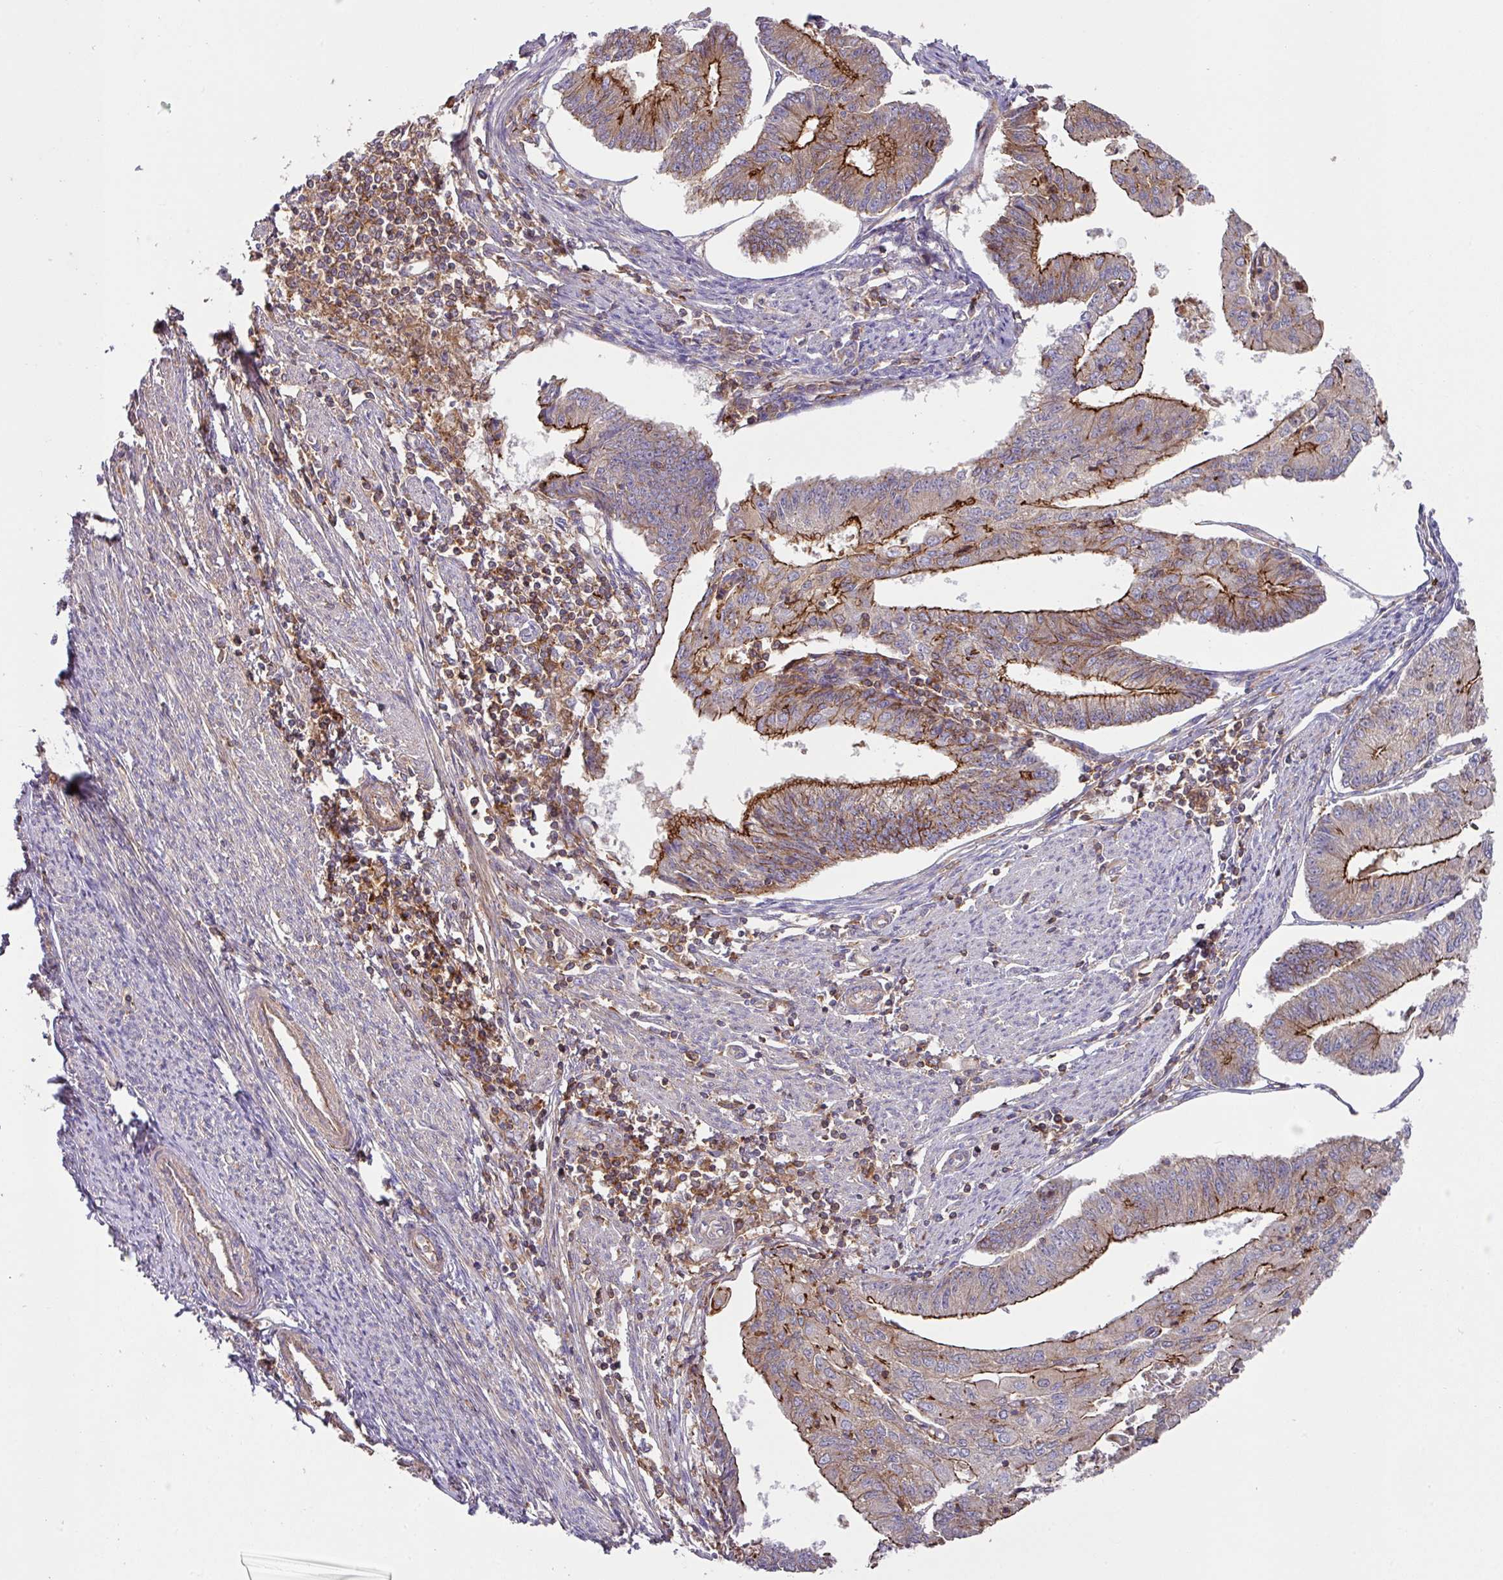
{"staining": {"intensity": "strong", "quantity": "<25%", "location": "cytoplasmic/membranous"}, "tissue": "endometrial cancer", "cell_type": "Tumor cells", "image_type": "cancer", "snomed": [{"axis": "morphology", "description": "Adenocarcinoma, NOS"}, {"axis": "topography", "description": "Endometrium"}], "caption": "Immunohistochemical staining of endometrial adenocarcinoma displays strong cytoplasmic/membranous protein positivity in about <25% of tumor cells.", "gene": "RIC1", "patient": {"sex": "female", "age": 56}}